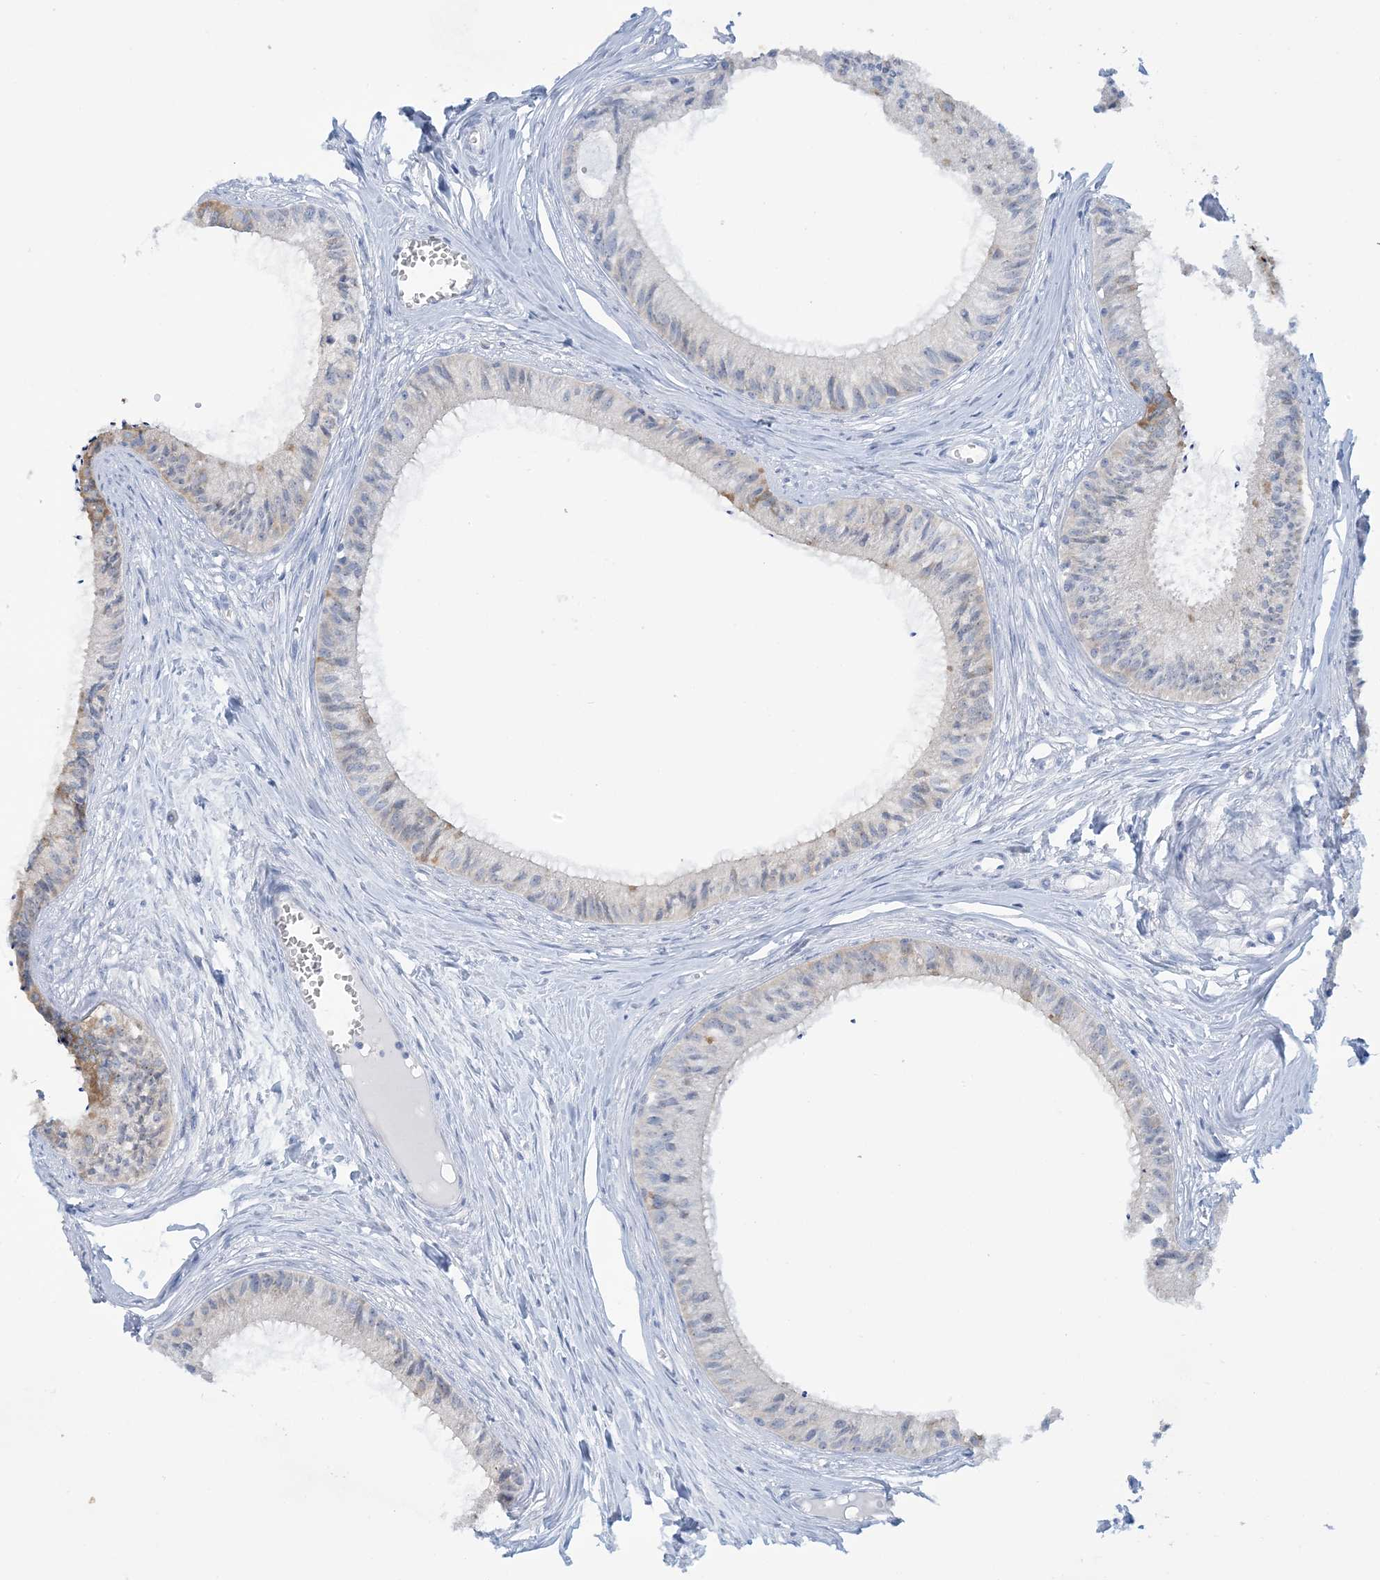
{"staining": {"intensity": "moderate", "quantity": "25%-75%", "location": "cytoplasmic/membranous"}, "tissue": "epididymis", "cell_type": "Glandular cells", "image_type": "normal", "snomed": [{"axis": "morphology", "description": "Normal tissue, NOS"}, {"axis": "topography", "description": "Epididymis"}], "caption": "Normal epididymis shows moderate cytoplasmic/membranous expression in approximately 25%-75% of glandular cells.", "gene": "MRPS18A", "patient": {"sex": "male", "age": 36}}